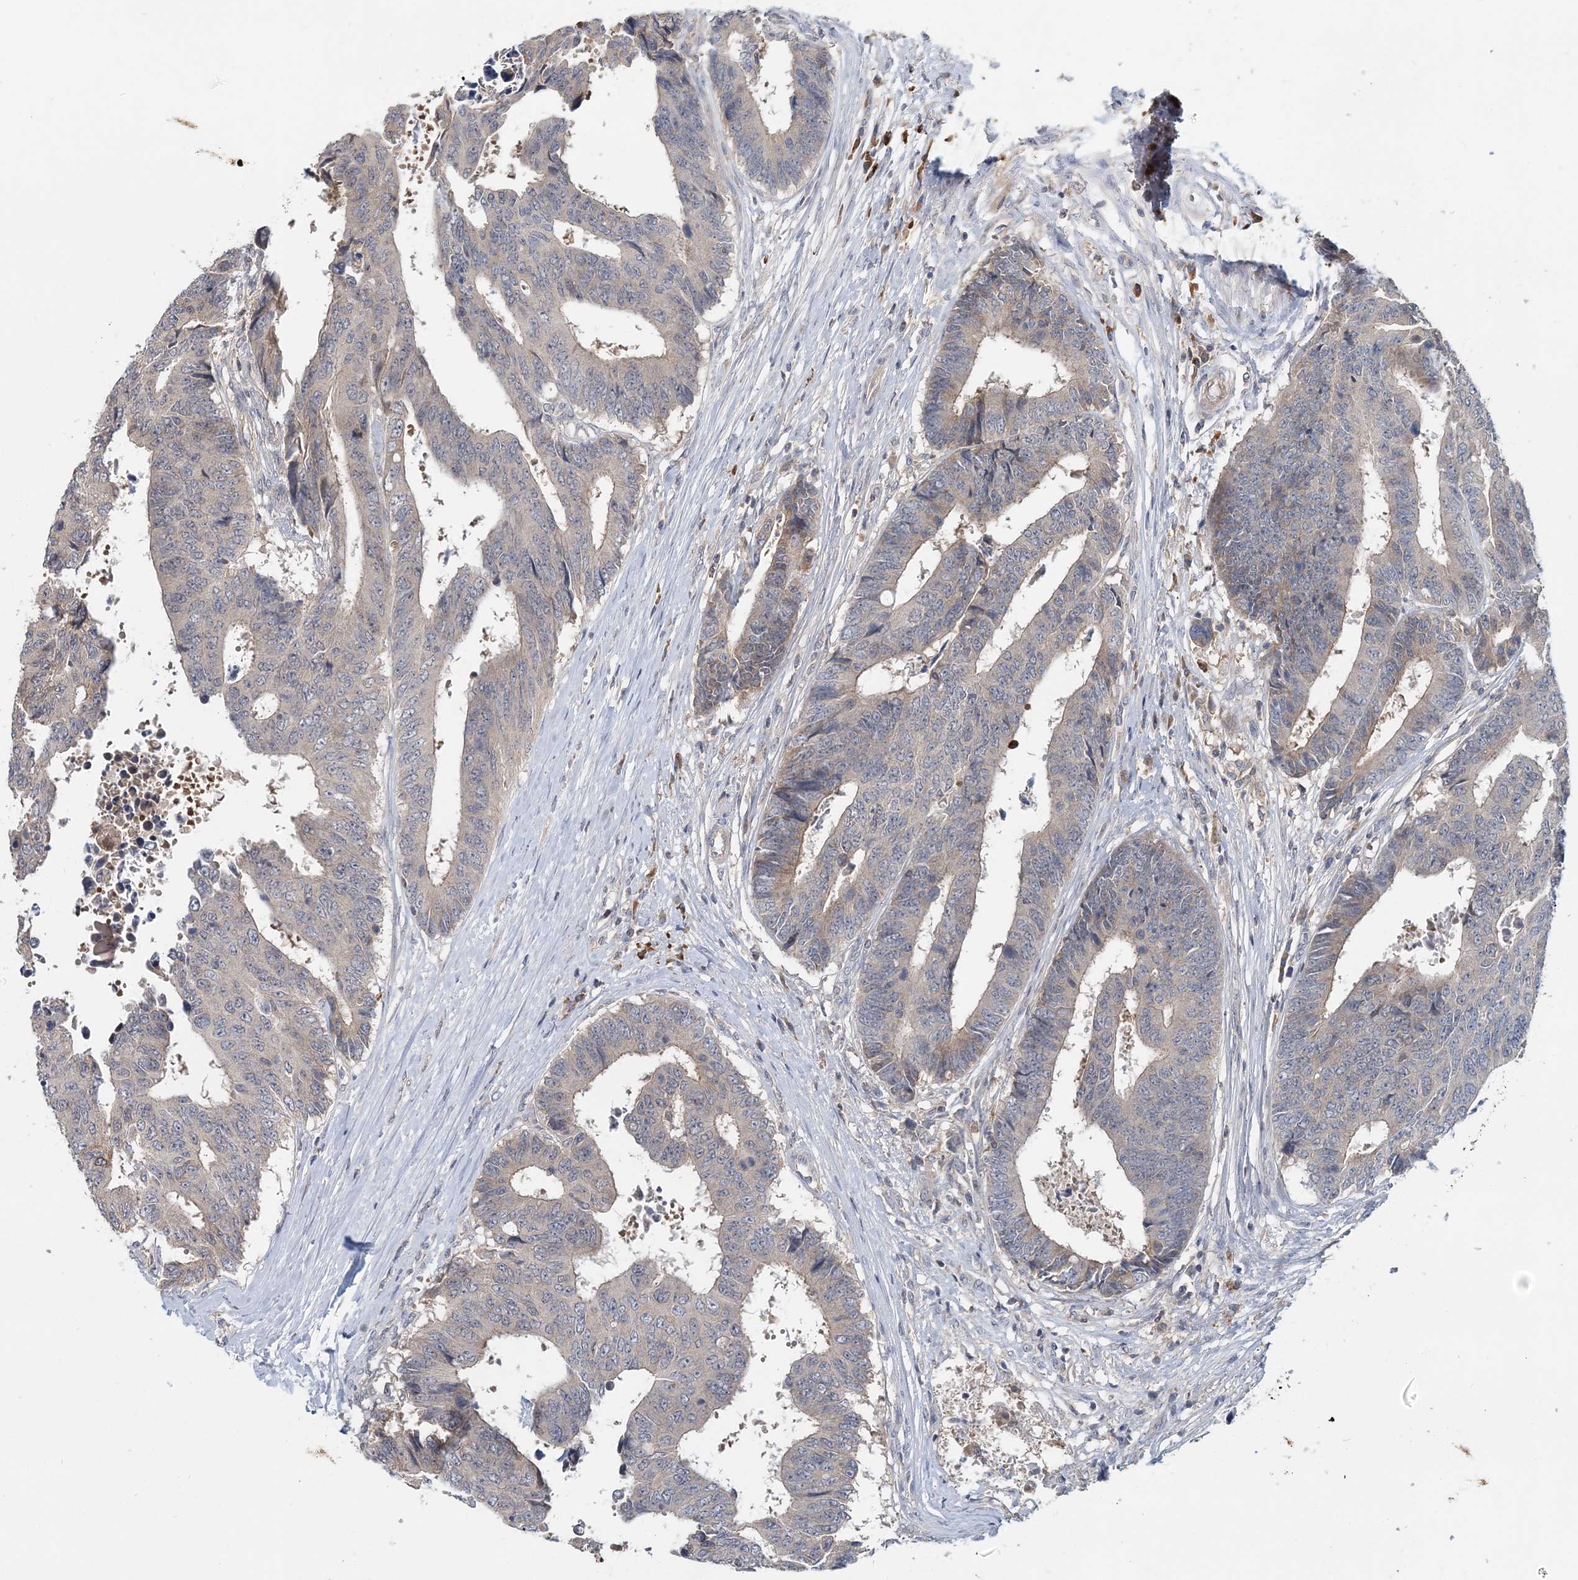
{"staining": {"intensity": "weak", "quantity": "<25%", "location": "cytoplasmic/membranous"}, "tissue": "colorectal cancer", "cell_type": "Tumor cells", "image_type": "cancer", "snomed": [{"axis": "morphology", "description": "Adenocarcinoma, NOS"}, {"axis": "topography", "description": "Rectum"}], "caption": "Protein analysis of colorectal cancer (adenocarcinoma) displays no significant staining in tumor cells.", "gene": "RNF25", "patient": {"sex": "male", "age": 84}}